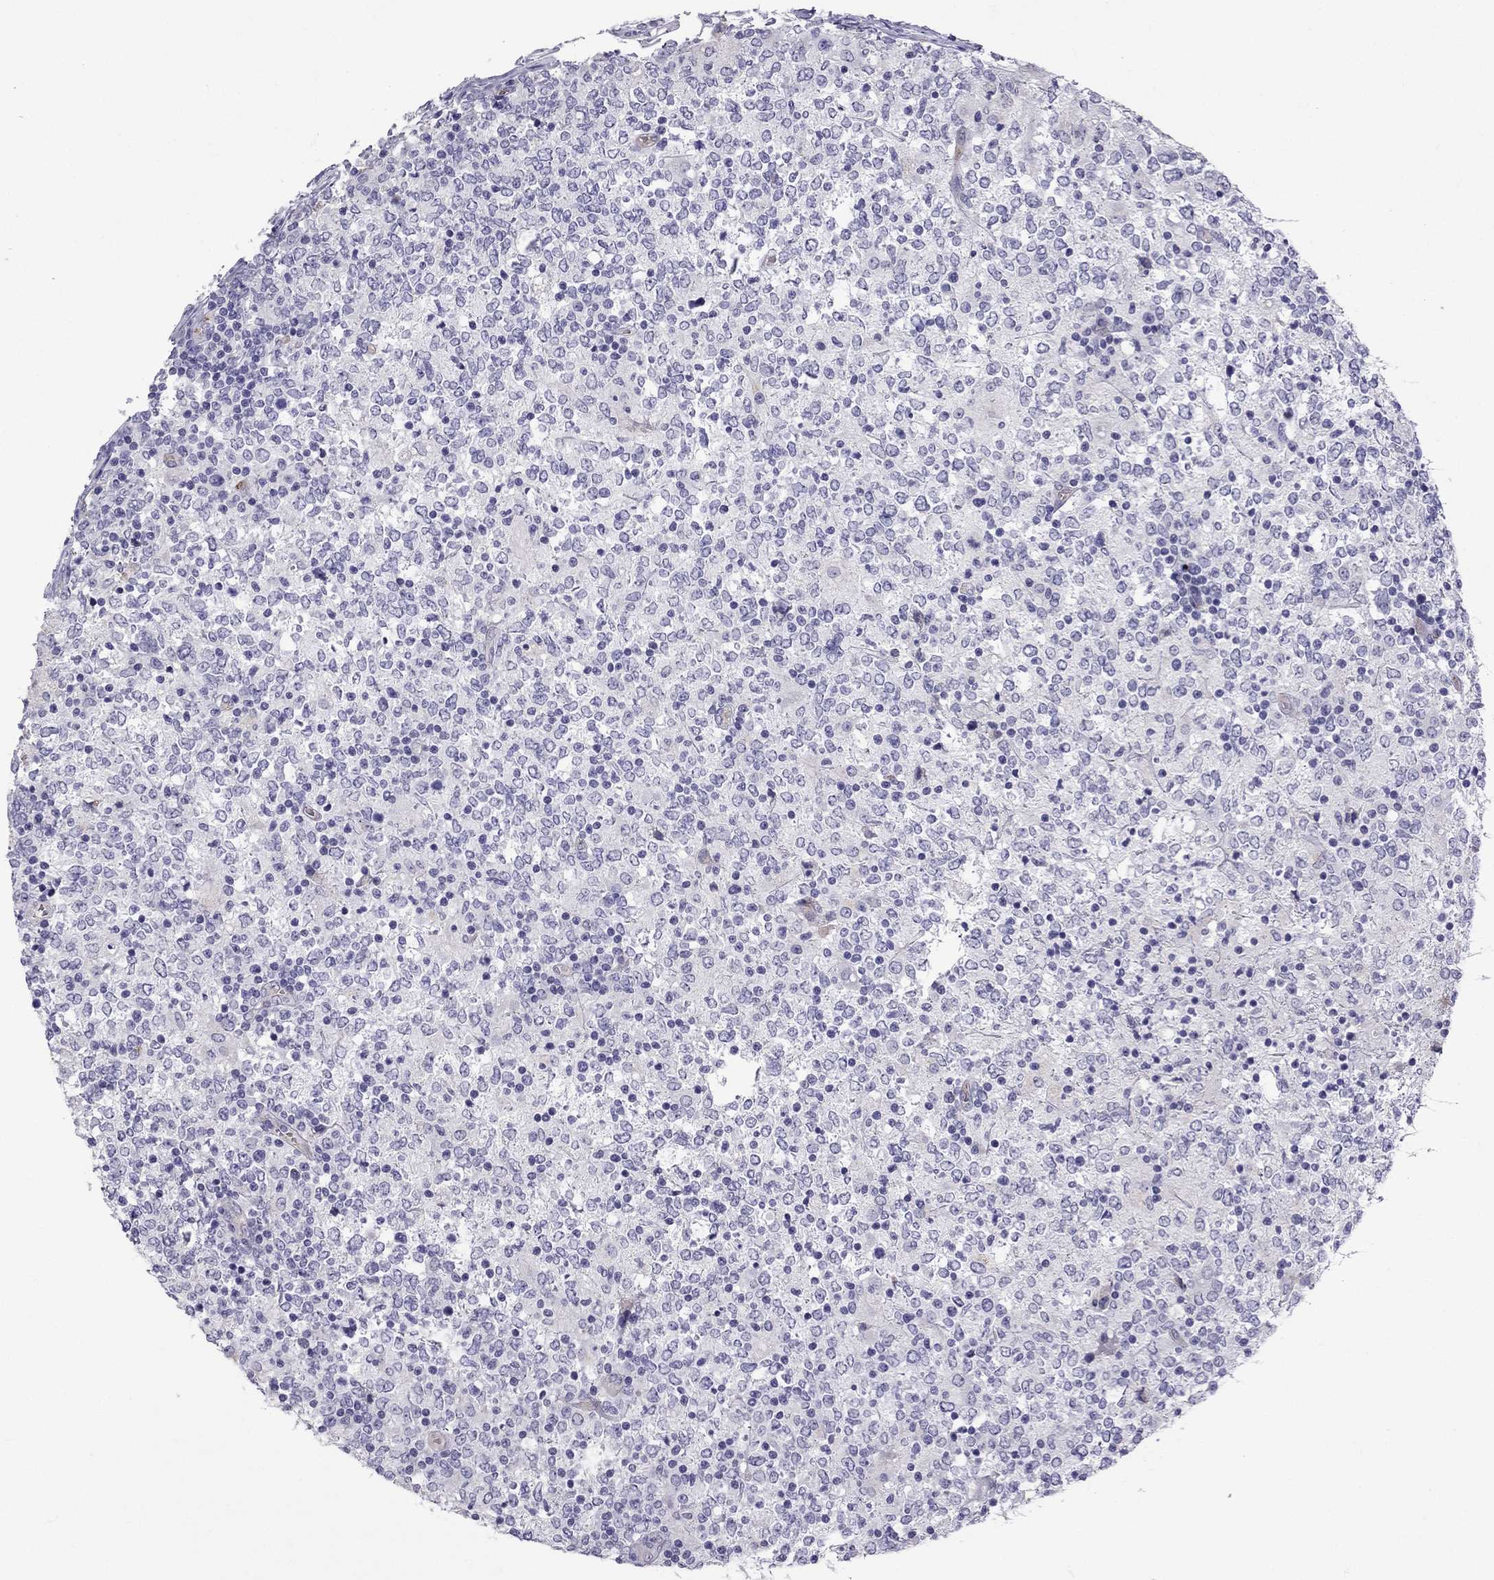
{"staining": {"intensity": "negative", "quantity": "none", "location": "none"}, "tissue": "lymphoma", "cell_type": "Tumor cells", "image_type": "cancer", "snomed": [{"axis": "morphology", "description": "Malignant lymphoma, non-Hodgkin's type, High grade"}, {"axis": "topography", "description": "Lymph node"}], "caption": "A micrograph of human malignant lymphoma, non-Hodgkin's type (high-grade) is negative for staining in tumor cells.", "gene": "STOML3", "patient": {"sex": "female", "age": 84}}